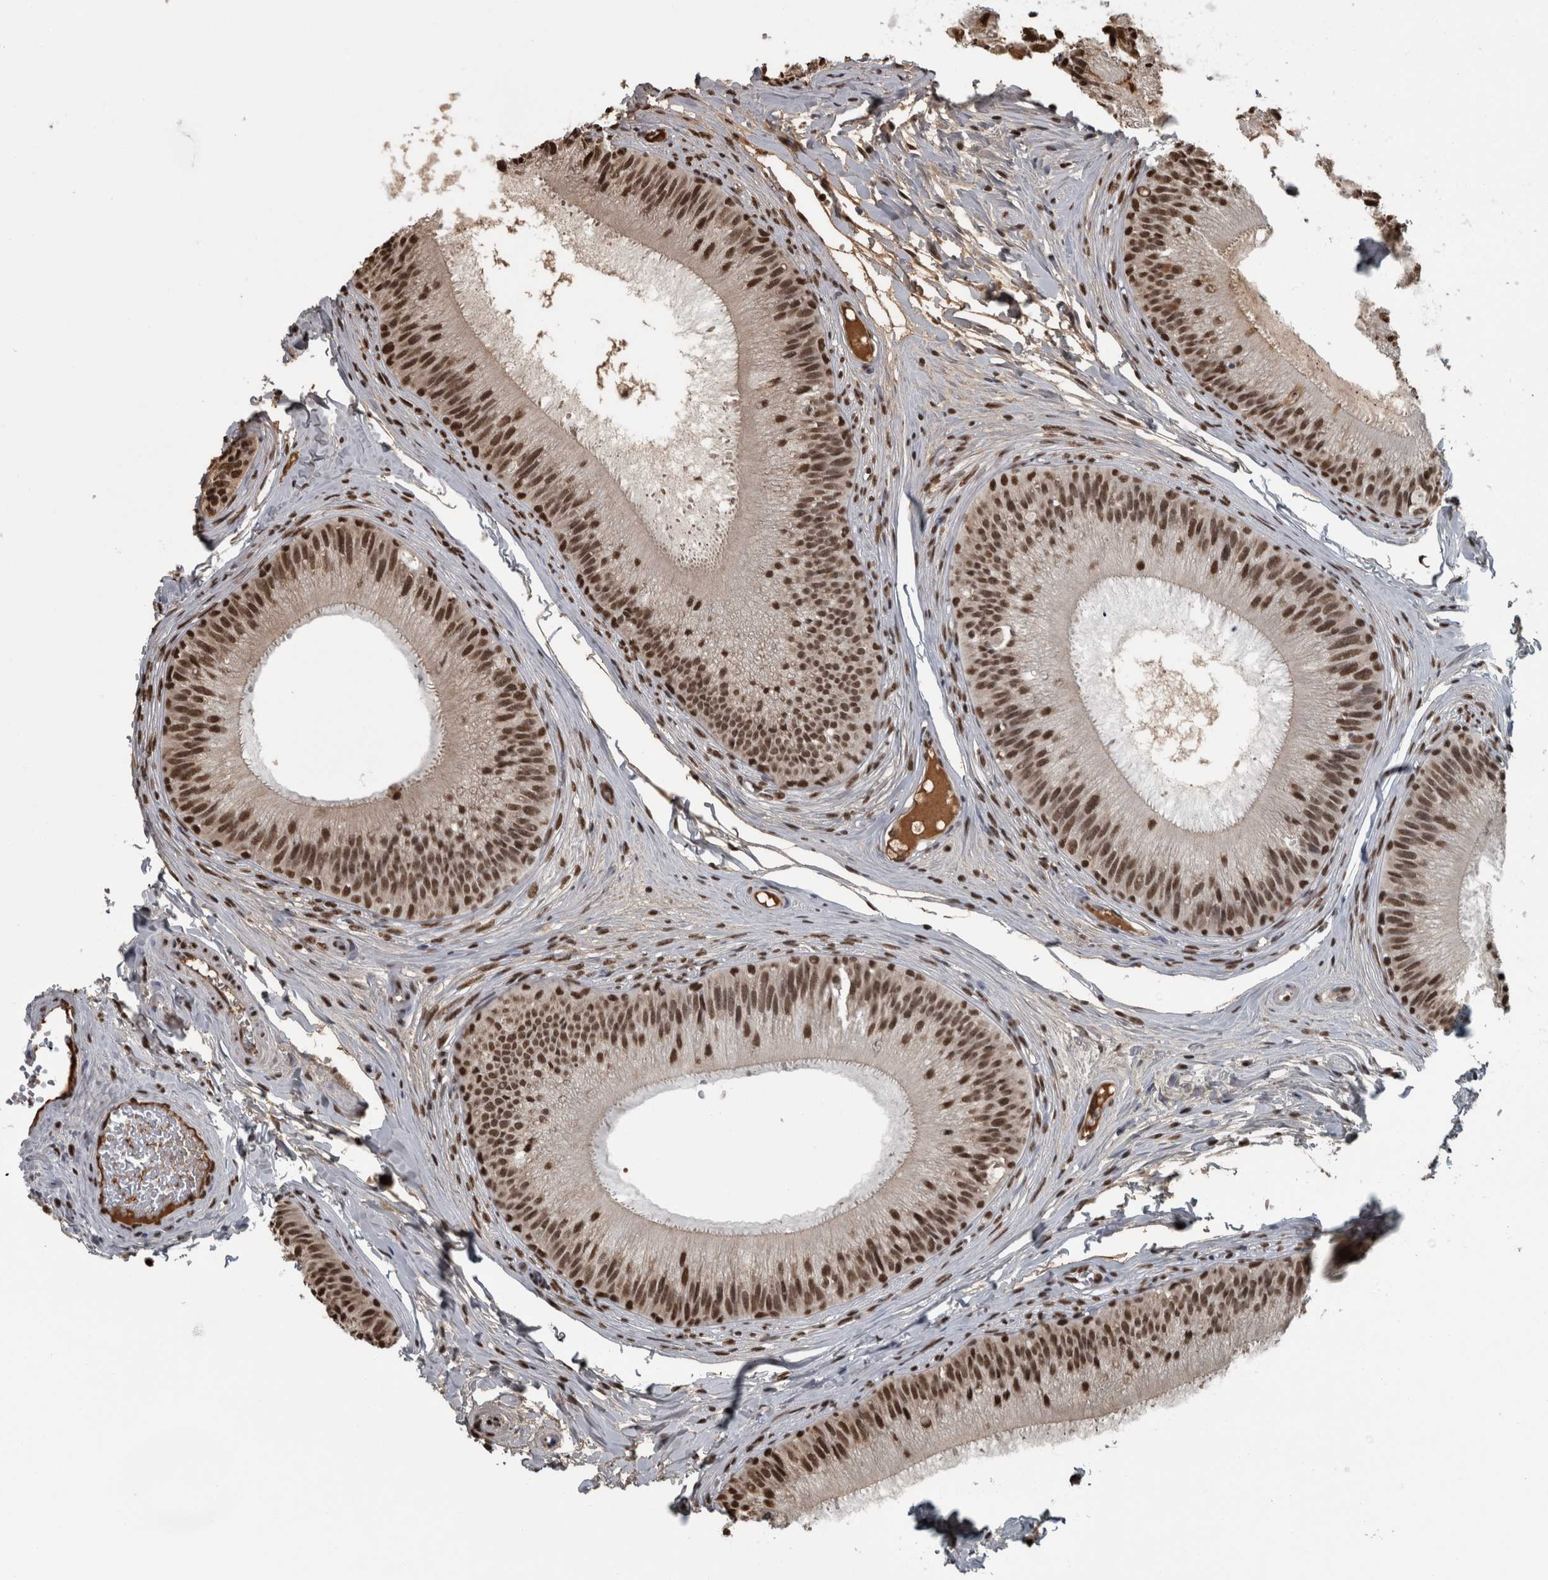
{"staining": {"intensity": "strong", "quantity": ">75%", "location": "nuclear"}, "tissue": "epididymis", "cell_type": "Glandular cells", "image_type": "normal", "snomed": [{"axis": "morphology", "description": "Normal tissue, NOS"}, {"axis": "topography", "description": "Epididymis"}], "caption": "Epididymis stained with immunohistochemistry exhibits strong nuclear expression in approximately >75% of glandular cells. The staining was performed using DAB (3,3'-diaminobenzidine) to visualize the protein expression in brown, while the nuclei were stained in blue with hematoxylin (Magnification: 20x).", "gene": "TGS1", "patient": {"sex": "male", "age": 31}}